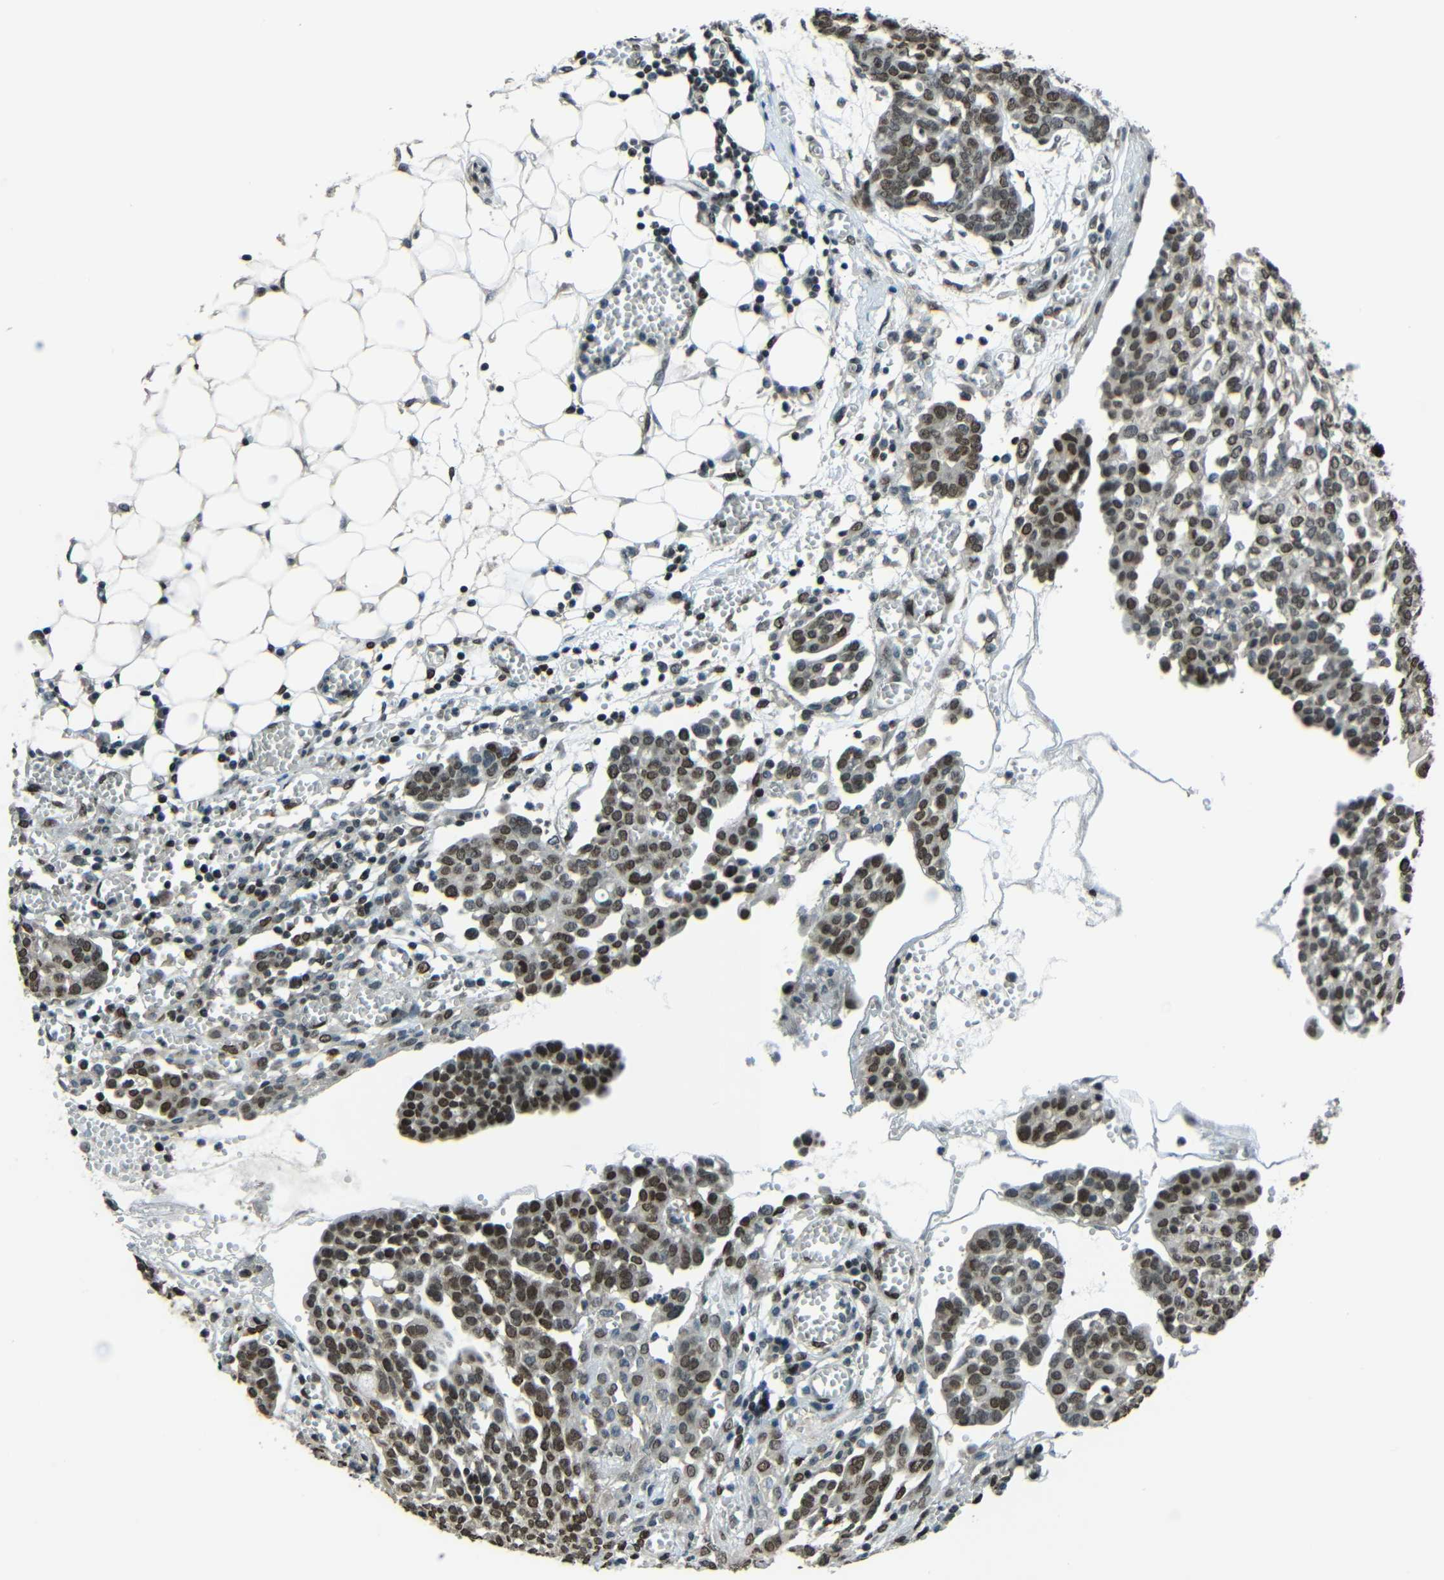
{"staining": {"intensity": "moderate", "quantity": "25%-75%", "location": "nuclear"}, "tissue": "ovarian cancer", "cell_type": "Tumor cells", "image_type": "cancer", "snomed": [{"axis": "morphology", "description": "Cystadenocarcinoma, serous, NOS"}, {"axis": "topography", "description": "Soft tissue"}, {"axis": "topography", "description": "Ovary"}], "caption": "Ovarian serous cystadenocarcinoma stained with DAB IHC demonstrates medium levels of moderate nuclear positivity in about 25%-75% of tumor cells.", "gene": "PSIP1", "patient": {"sex": "female", "age": 57}}